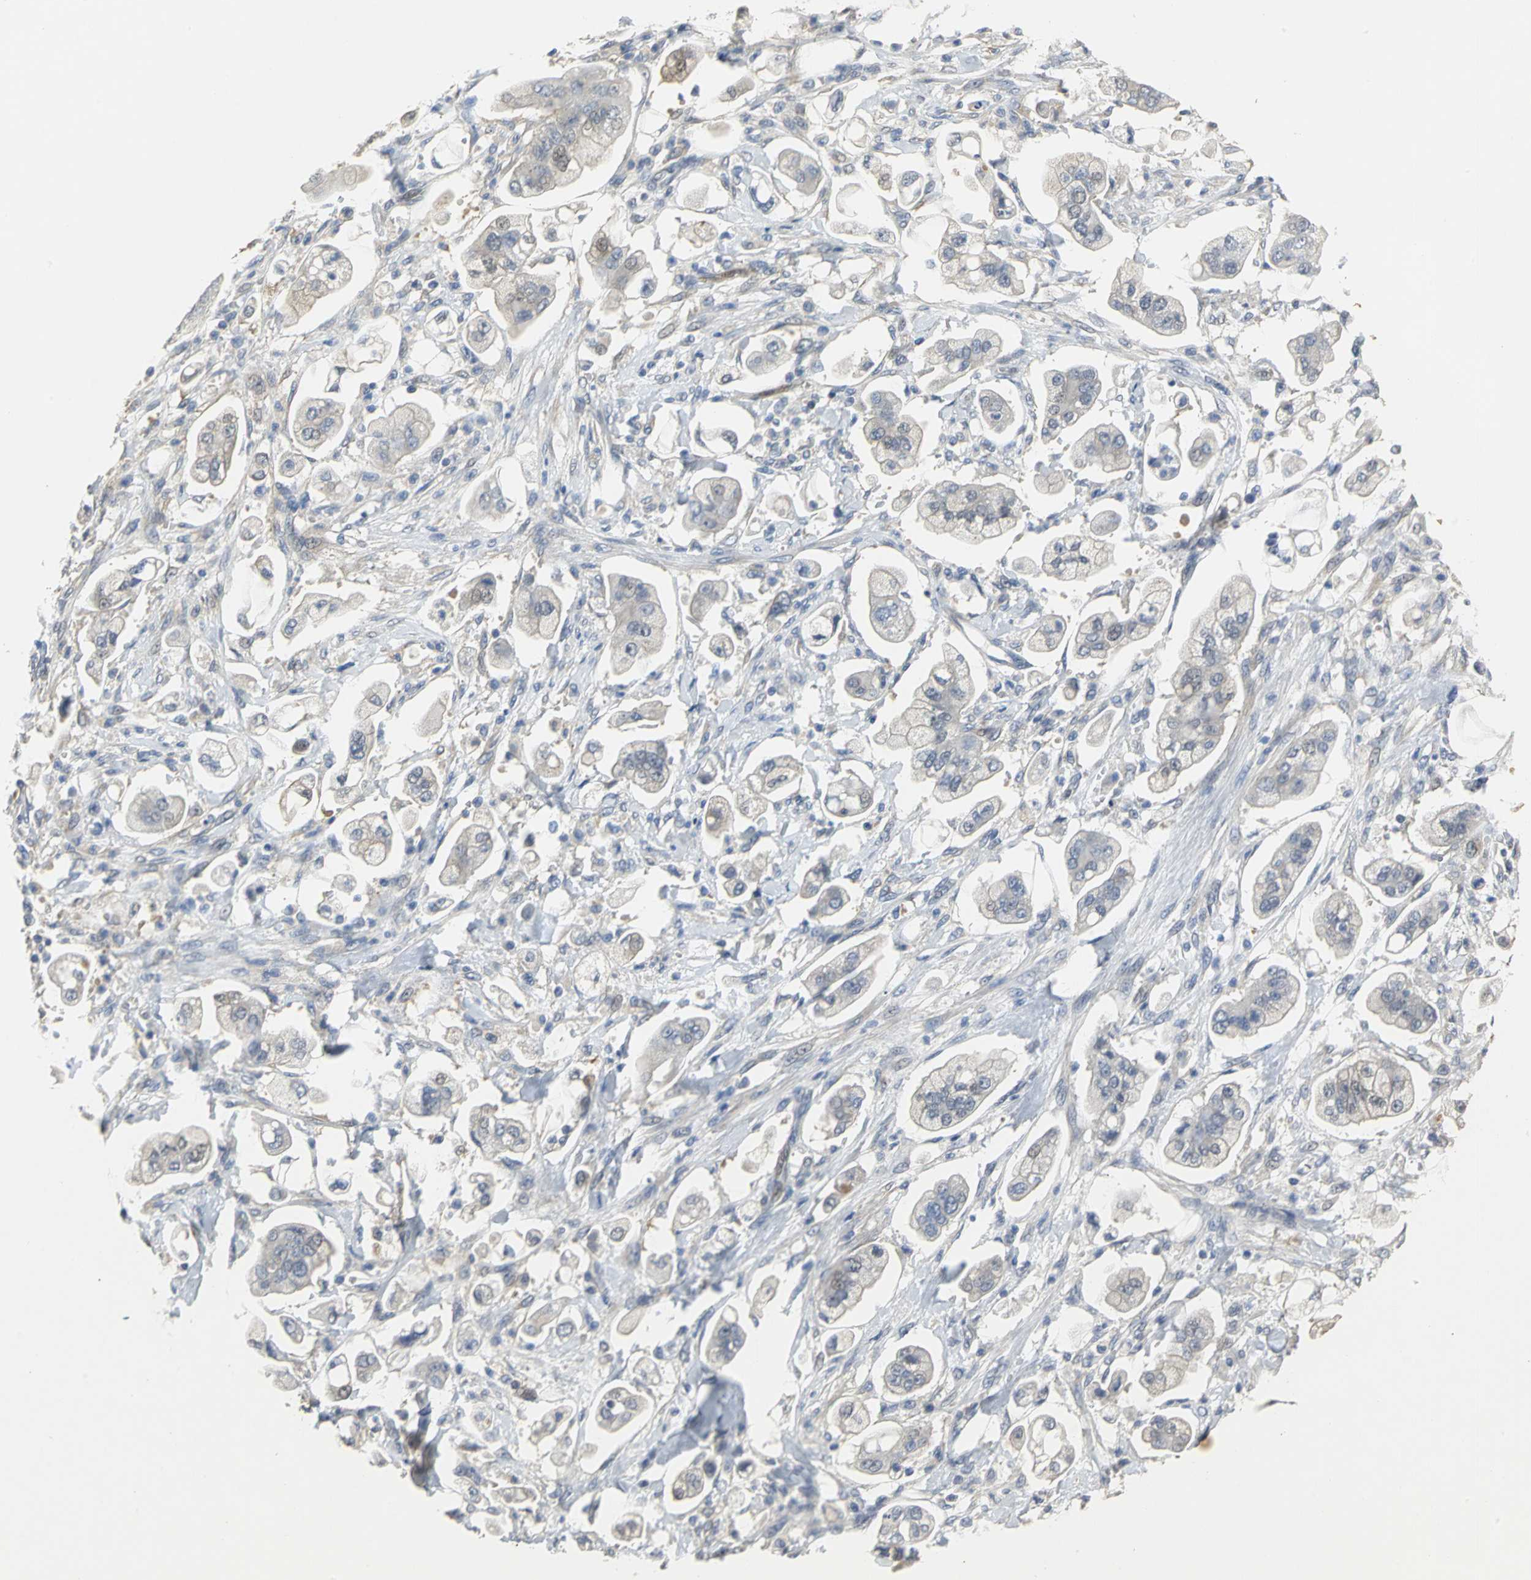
{"staining": {"intensity": "negative", "quantity": "none", "location": "none"}, "tissue": "stomach cancer", "cell_type": "Tumor cells", "image_type": "cancer", "snomed": [{"axis": "morphology", "description": "Adenocarcinoma, NOS"}, {"axis": "topography", "description": "Stomach"}], "caption": "Immunohistochemistry (IHC) histopathology image of human adenocarcinoma (stomach) stained for a protein (brown), which demonstrates no expression in tumor cells.", "gene": "IL17RB", "patient": {"sex": "male", "age": 62}}